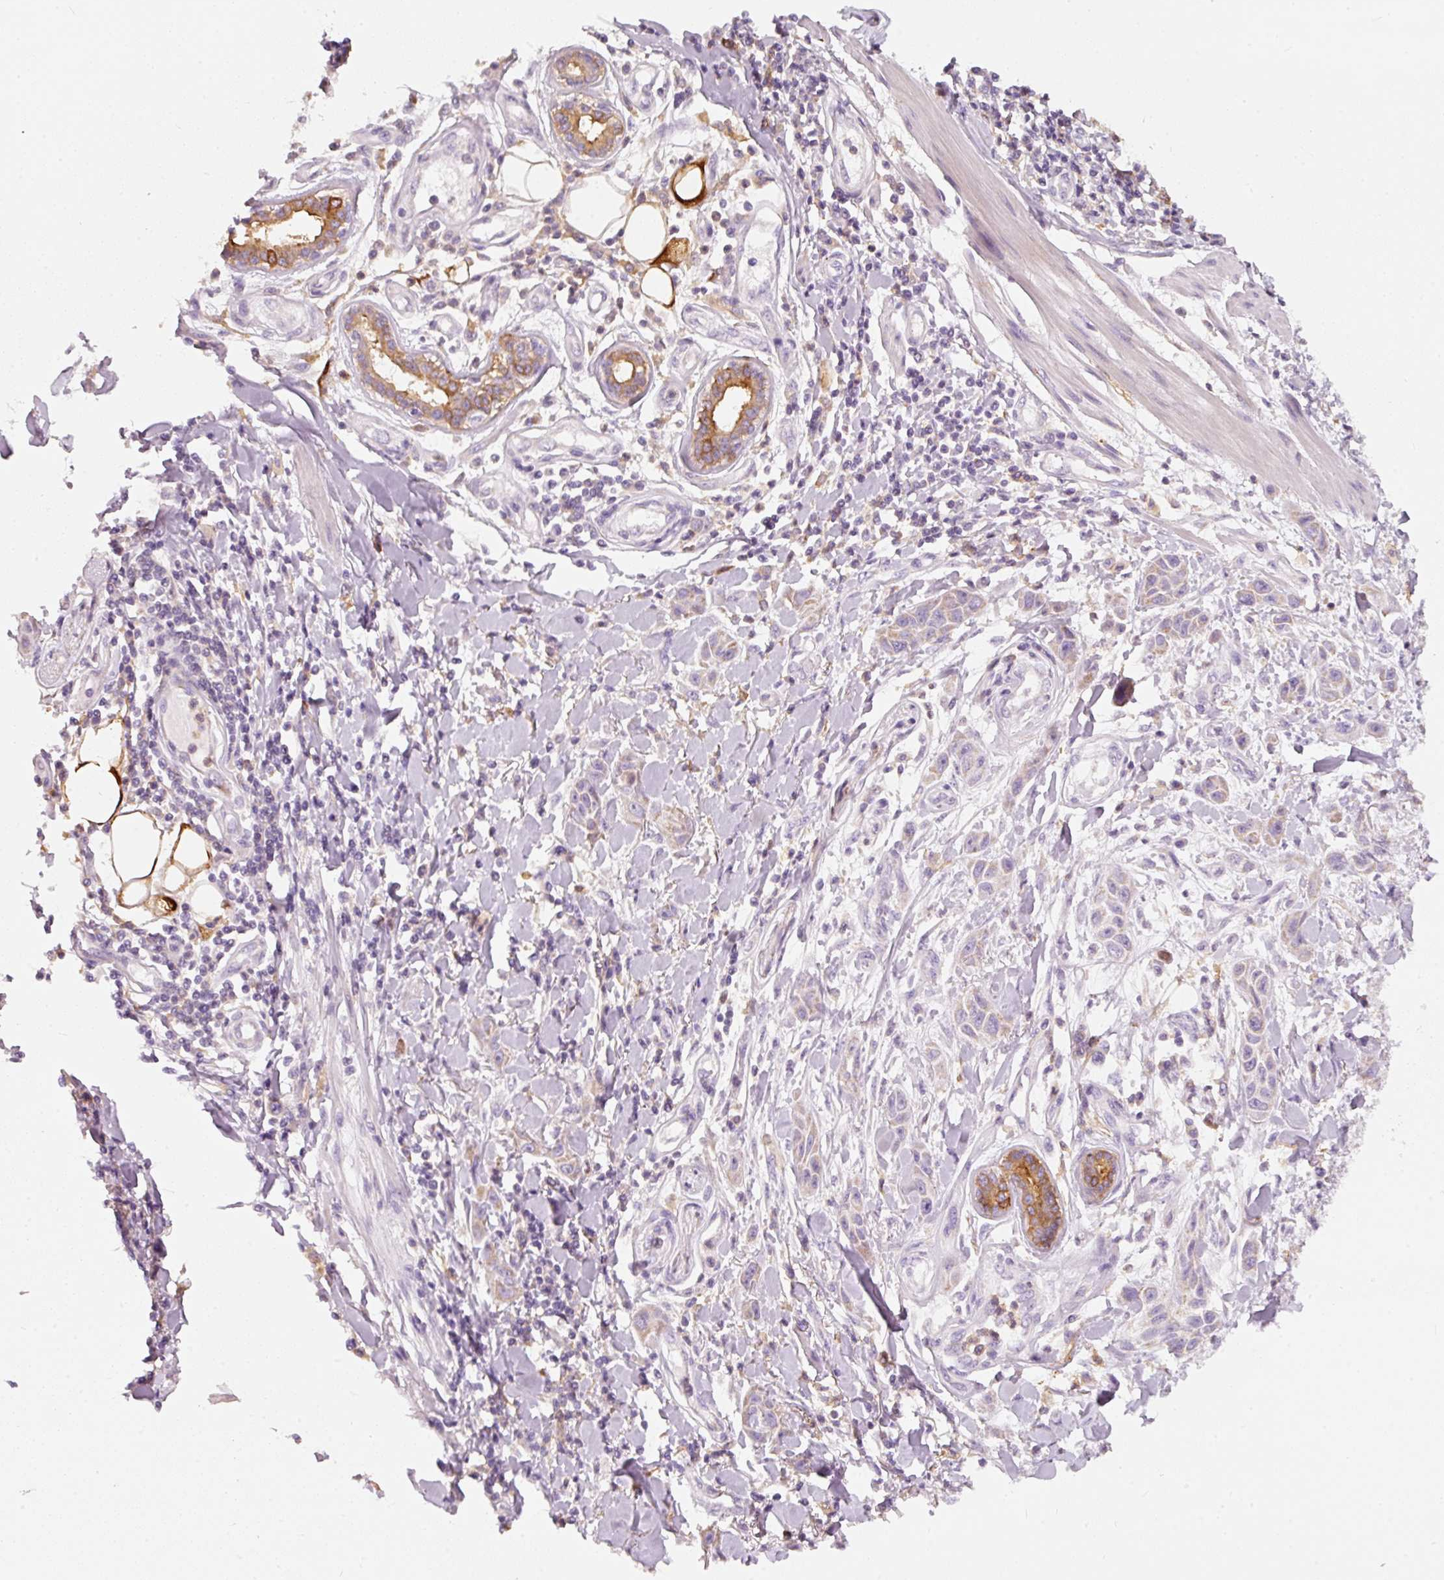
{"staining": {"intensity": "negative", "quantity": "none", "location": "none"}, "tissue": "skin cancer", "cell_type": "Tumor cells", "image_type": "cancer", "snomed": [{"axis": "morphology", "description": "Squamous cell carcinoma, NOS"}, {"axis": "topography", "description": "Skin"}], "caption": "A high-resolution micrograph shows immunohistochemistry (IHC) staining of skin squamous cell carcinoma, which displays no significant expression in tumor cells.", "gene": "IQGAP2", "patient": {"sex": "female", "age": 69}}